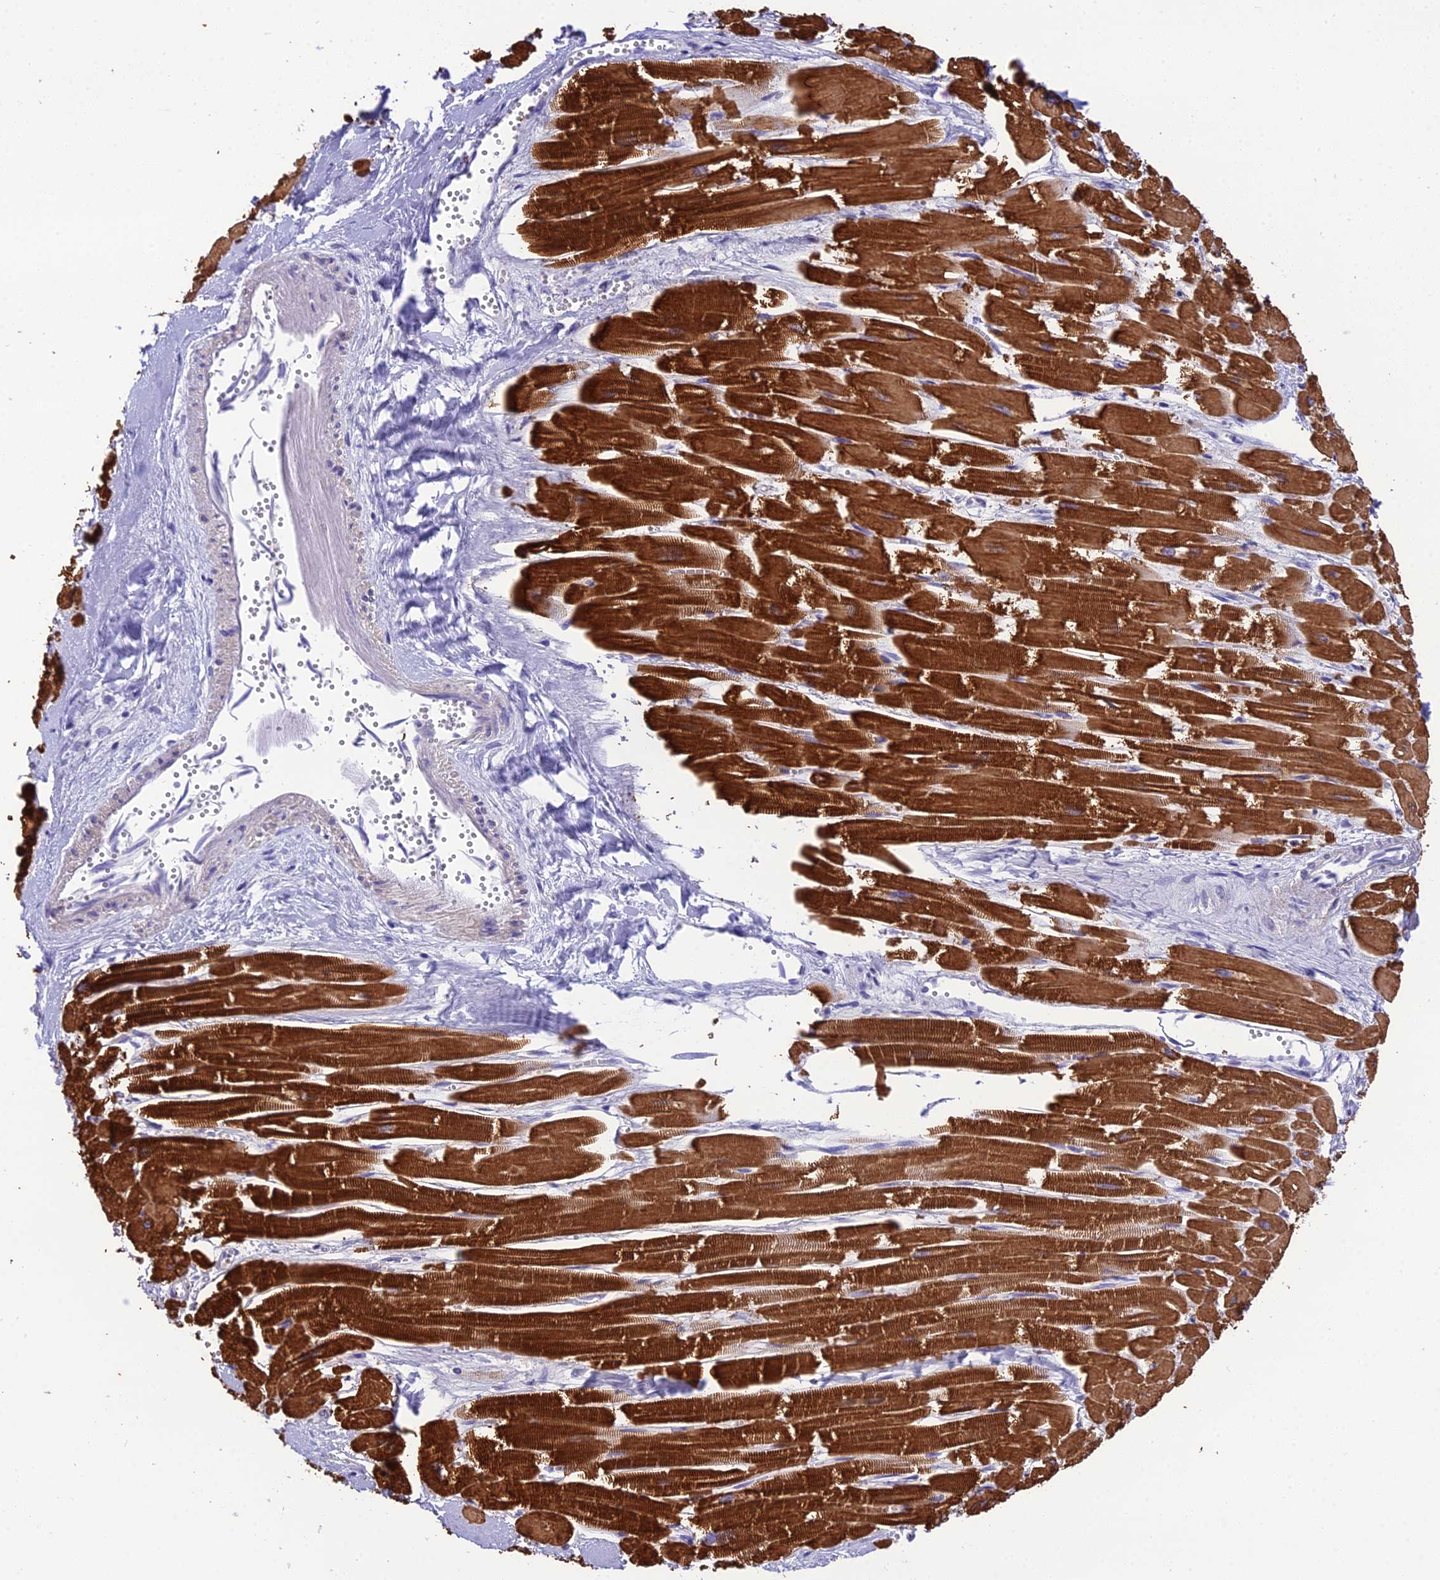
{"staining": {"intensity": "strong", "quantity": ">75%", "location": "cytoplasmic/membranous"}, "tissue": "heart muscle", "cell_type": "Cardiomyocytes", "image_type": "normal", "snomed": [{"axis": "morphology", "description": "Normal tissue, NOS"}, {"axis": "topography", "description": "Heart"}], "caption": "IHC photomicrograph of unremarkable heart muscle: human heart muscle stained using IHC shows high levels of strong protein expression localized specifically in the cytoplasmic/membranous of cardiomyocytes, appearing as a cytoplasmic/membranous brown color.", "gene": "KIAA0408", "patient": {"sex": "male", "age": 54}}